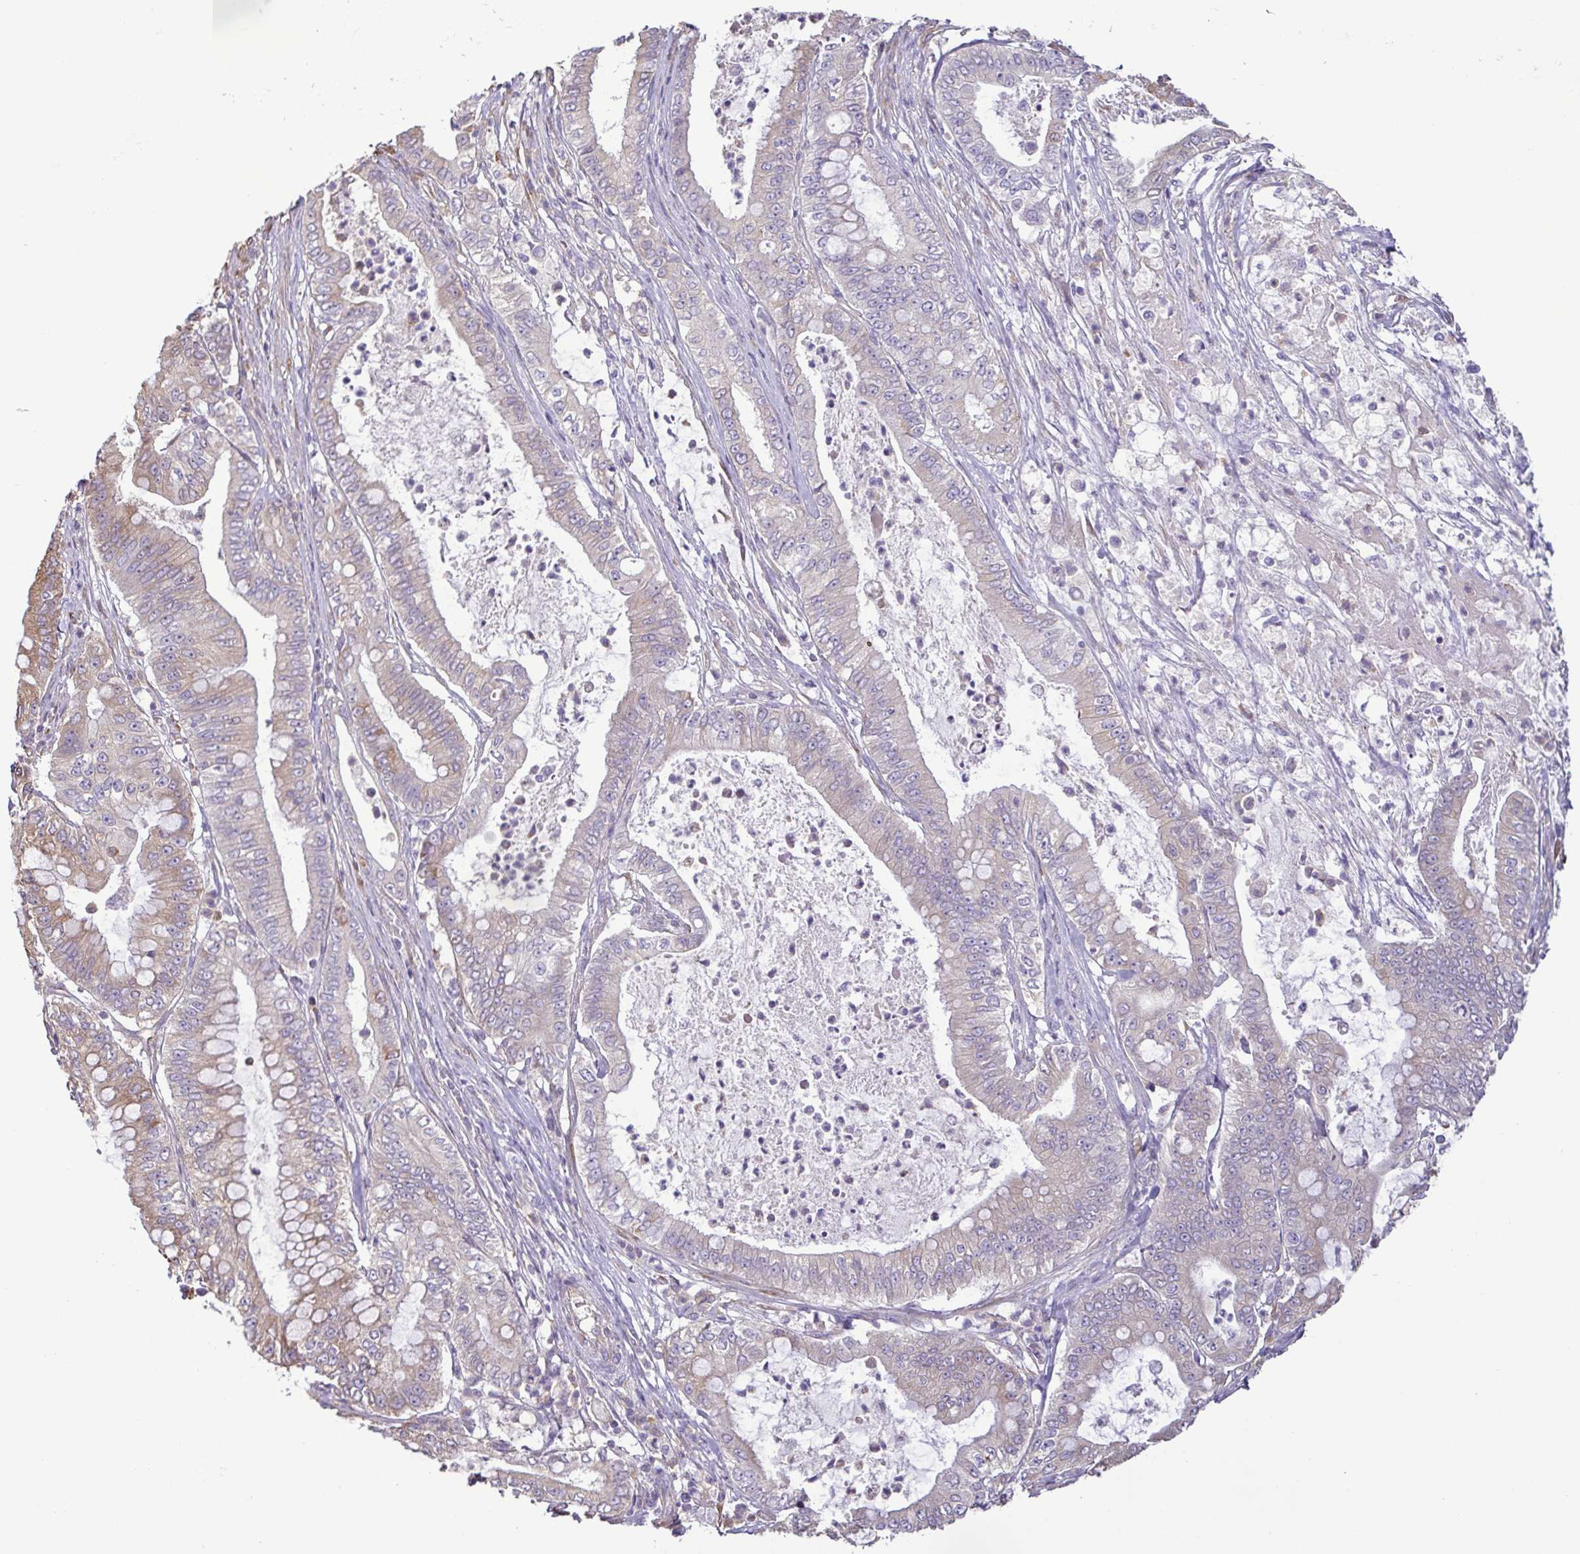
{"staining": {"intensity": "weak", "quantity": "25%-75%", "location": "cytoplasmic/membranous"}, "tissue": "pancreatic cancer", "cell_type": "Tumor cells", "image_type": "cancer", "snomed": [{"axis": "morphology", "description": "Adenocarcinoma, NOS"}, {"axis": "topography", "description": "Pancreas"}], "caption": "A low amount of weak cytoplasmic/membranous expression is identified in about 25%-75% of tumor cells in pancreatic adenocarcinoma tissue.", "gene": "MYL10", "patient": {"sex": "male", "age": 71}}